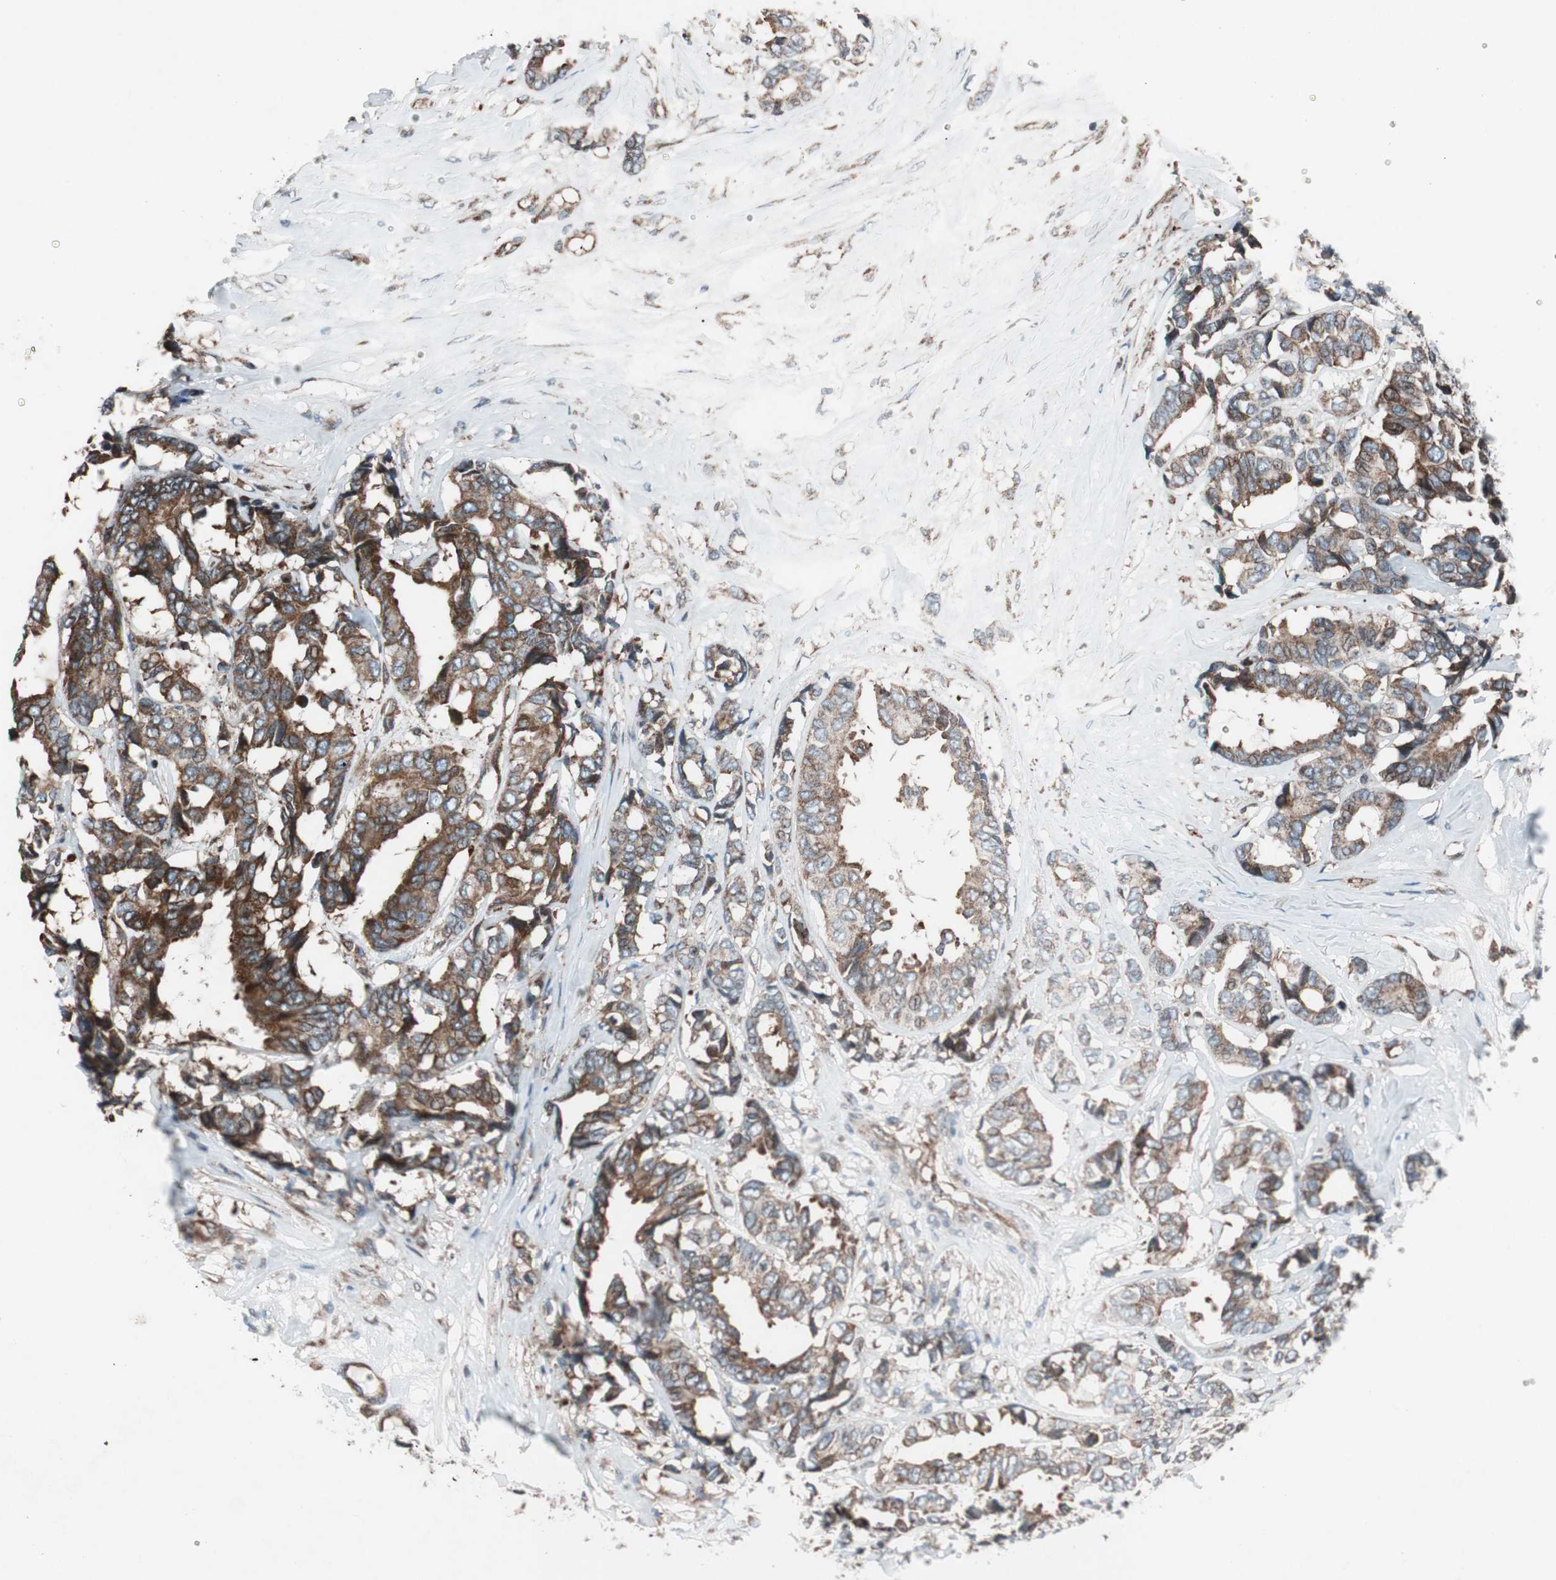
{"staining": {"intensity": "strong", "quantity": ">75%", "location": "cytoplasmic/membranous"}, "tissue": "breast cancer", "cell_type": "Tumor cells", "image_type": "cancer", "snomed": [{"axis": "morphology", "description": "Duct carcinoma"}, {"axis": "topography", "description": "Breast"}], "caption": "Protein analysis of breast cancer (invasive ductal carcinoma) tissue demonstrates strong cytoplasmic/membranous positivity in approximately >75% of tumor cells.", "gene": "CCL14", "patient": {"sex": "female", "age": 87}}